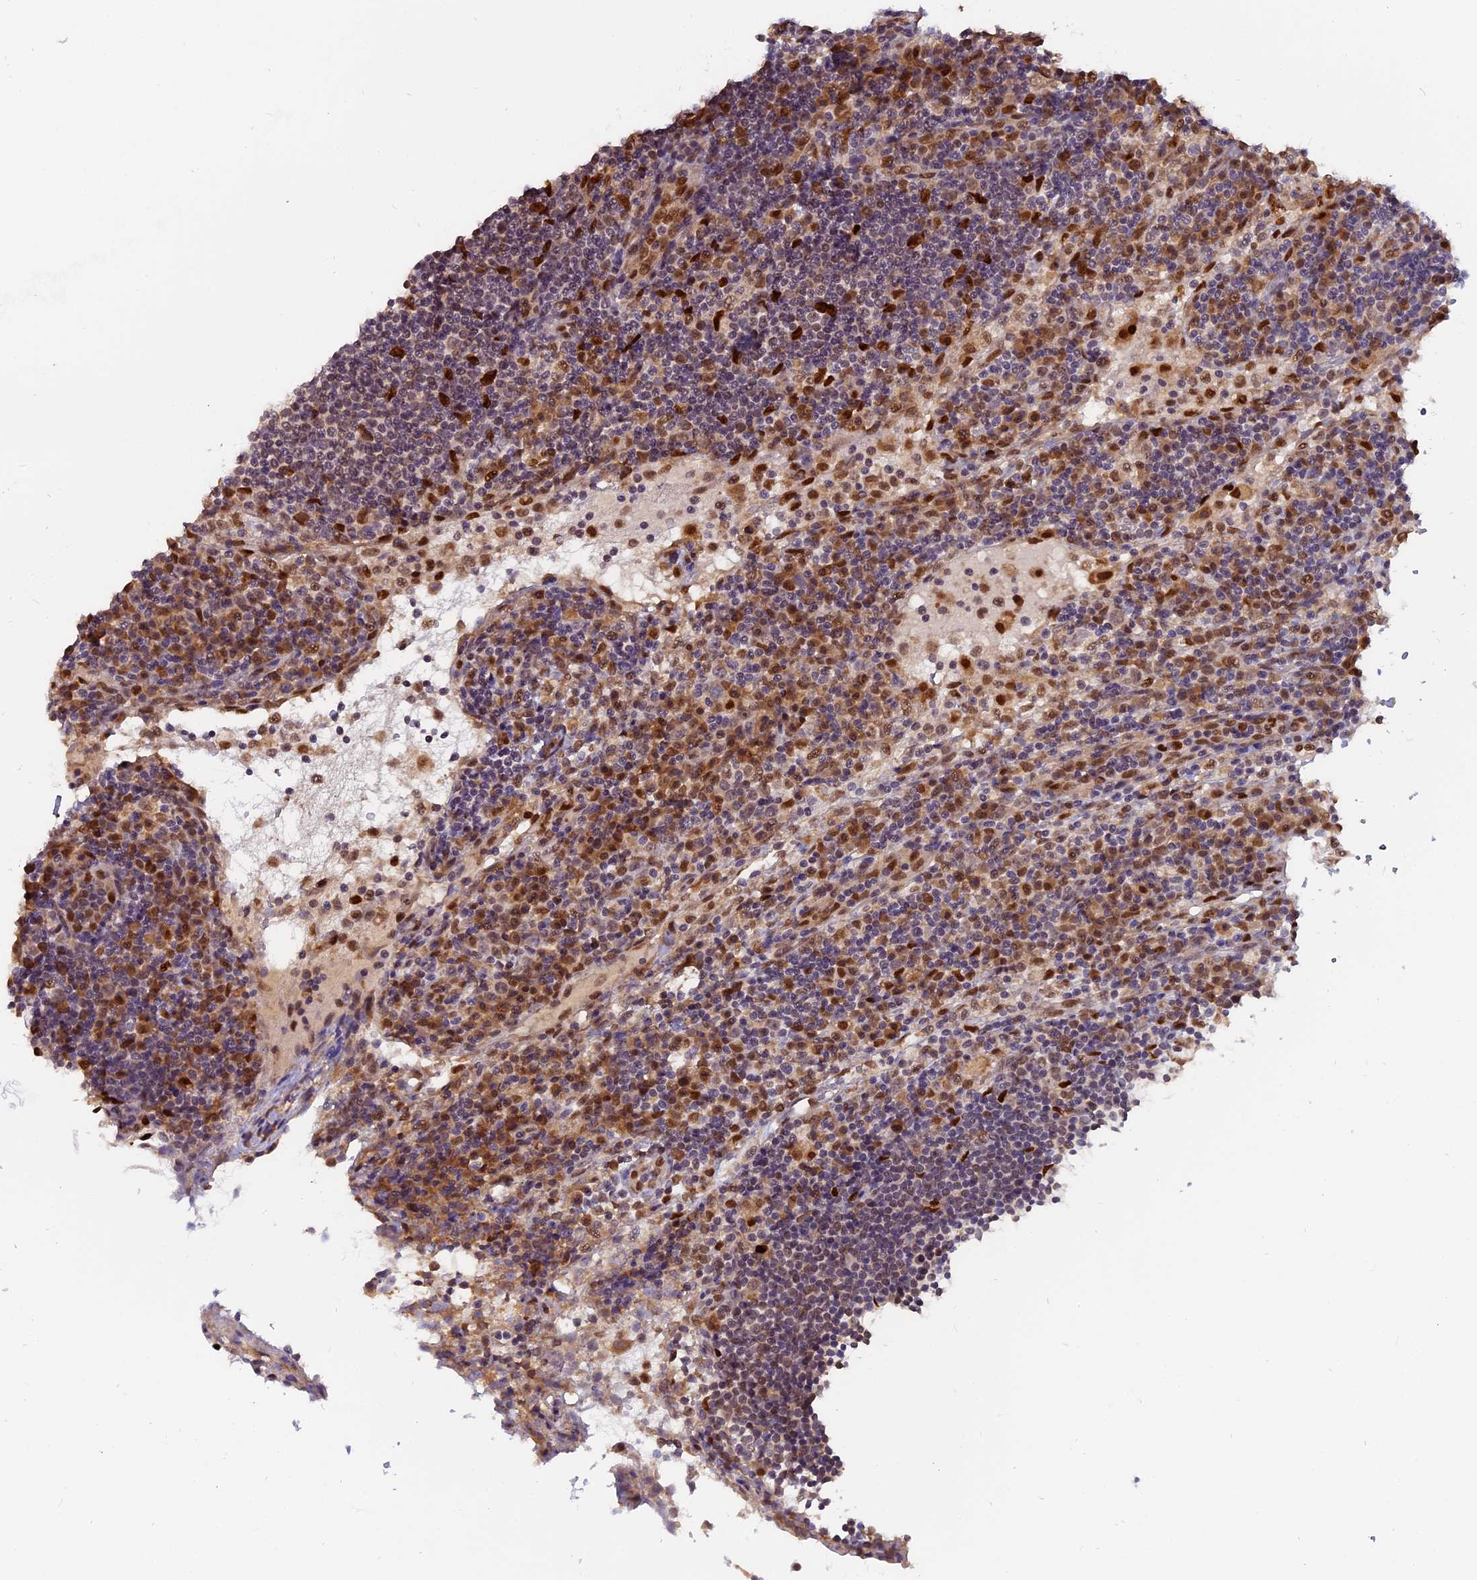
{"staining": {"intensity": "moderate", "quantity": "25%-75%", "location": "cytoplasmic/membranous,nuclear"}, "tissue": "lymph node", "cell_type": "Non-germinal center cells", "image_type": "normal", "snomed": [{"axis": "morphology", "description": "Normal tissue, NOS"}, {"axis": "topography", "description": "Lymph node"}], "caption": "Immunohistochemical staining of benign human lymph node shows 25%-75% levels of moderate cytoplasmic/membranous,nuclear protein positivity in approximately 25%-75% of non-germinal center cells. (DAB = brown stain, brightfield microscopy at high magnification).", "gene": "FAM118B", "patient": {"sex": "female", "age": 53}}